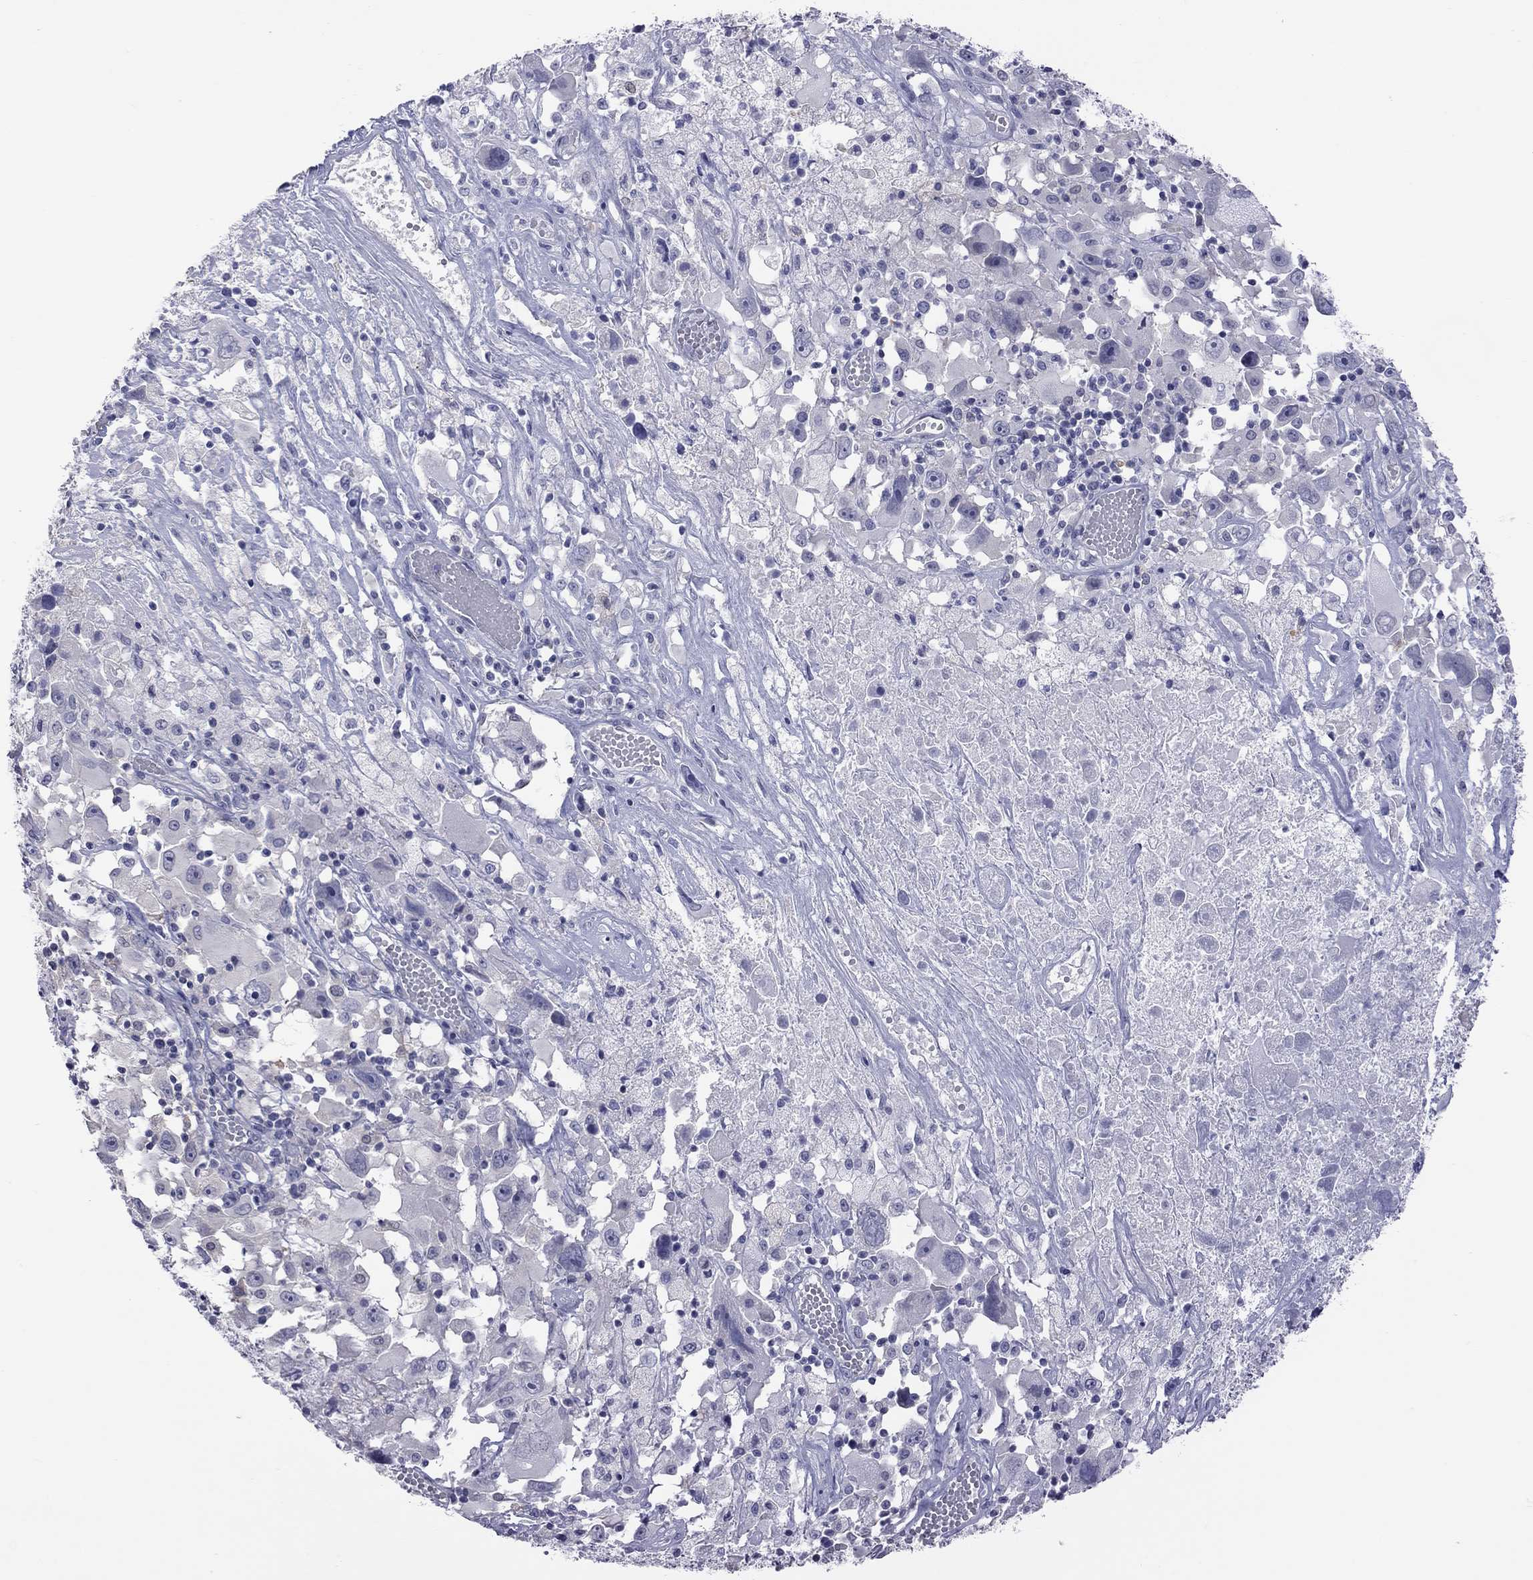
{"staining": {"intensity": "negative", "quantity": "none", "location": "none"}, "tissue": "melanoma", "cell_type": "Tumor cells", "image_type": "cancer", "snomed": [{"axis": "morphology", "description": "Malignant melanoma, Metastatic site"}, {"axis": "topography", "description": "Soft tissue"}], "caption": "Tumor cells show no significant expression in malignant melanoma (metastatic site).", "gene": "HYLS1", "patient": {"sex": "male", "age": 50}}